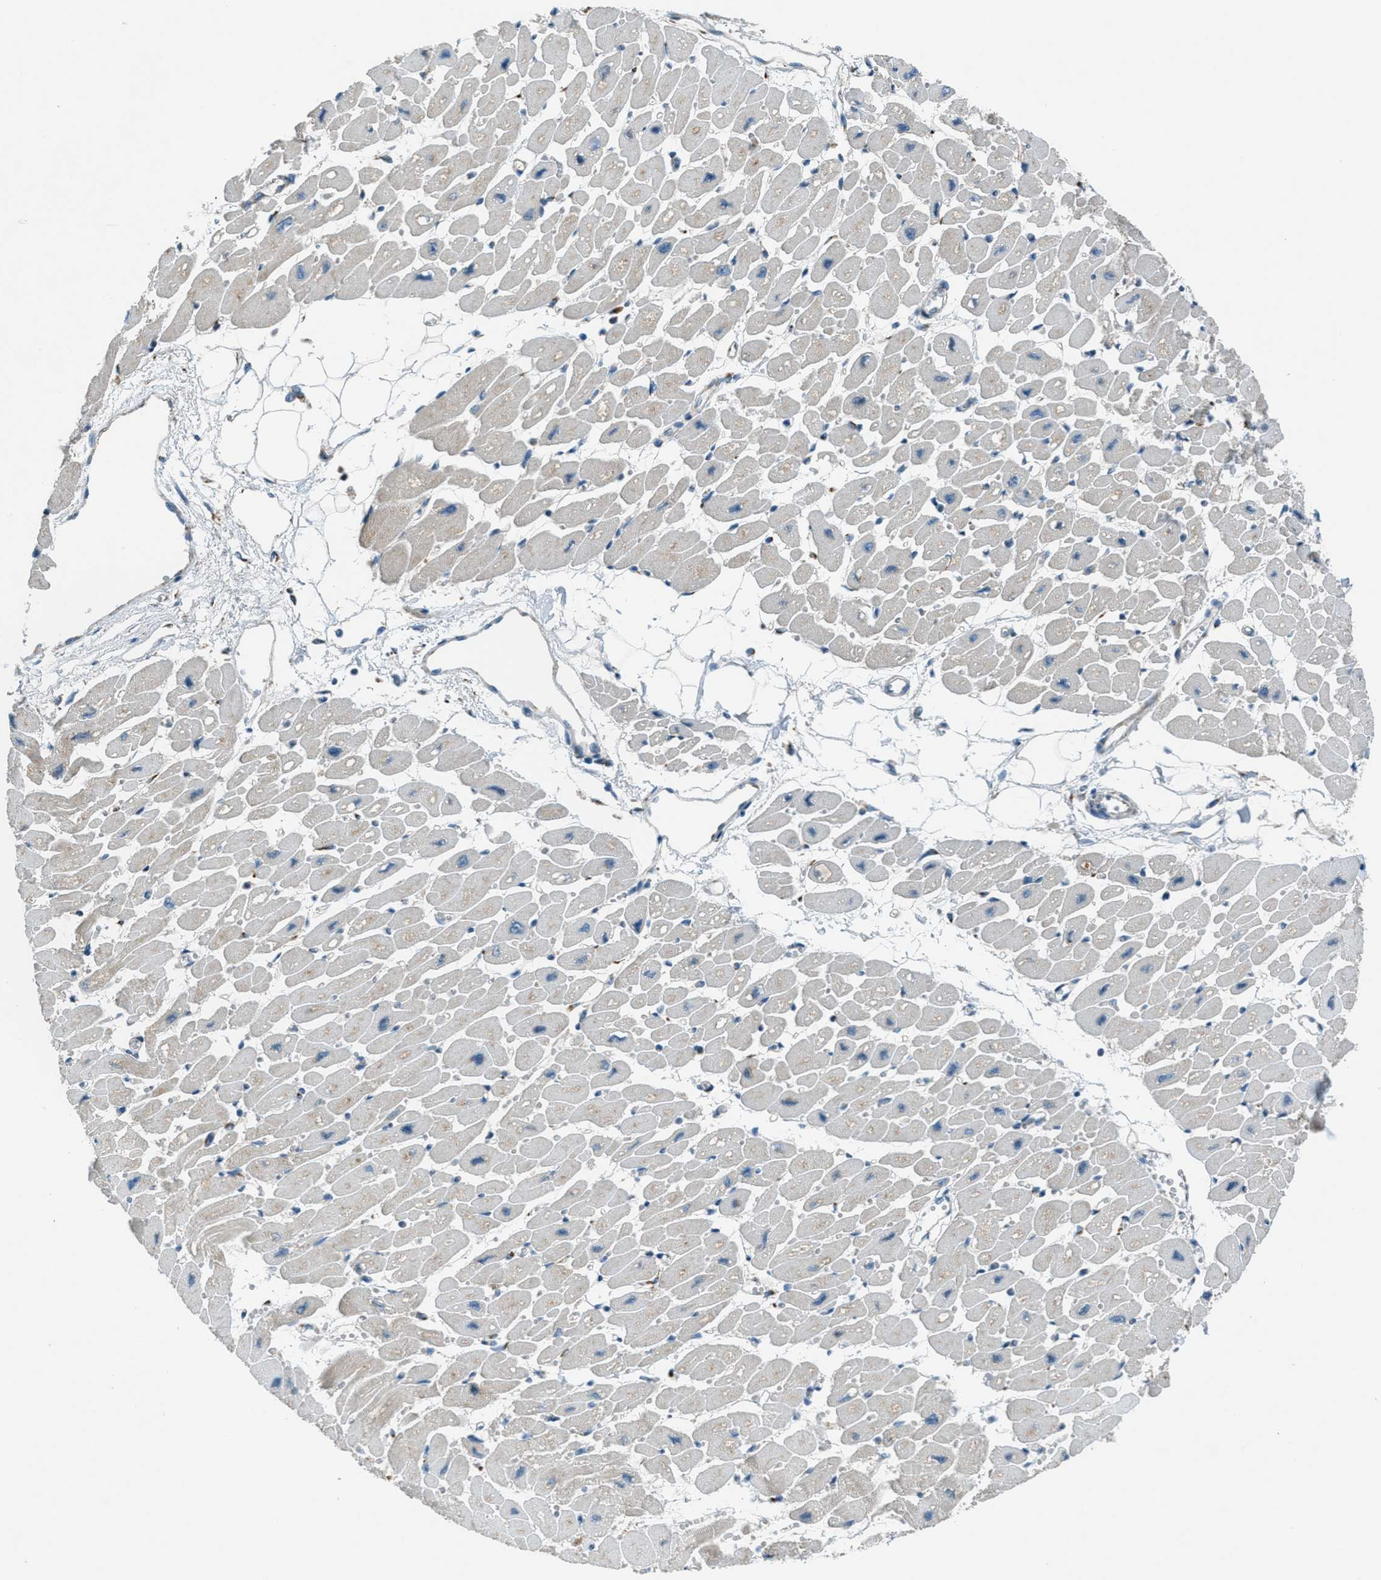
{"staining": {"intensity": "weak", "quantity": "<25%", "location": "cytoplasmic/membranous"}, "tissue": "heart muscle", "cell_type": "Cardiomyocytes", "image_type": "normal", "snomed": [{"axis": "morphology", "description": "Normal tissue, NOS"}, {"axis": "topography", "description": "Heart"}], "caption": "This is an immunohistochemistry (IHC) micrograph of unremarkable human heart muscle. There is no positivity in cardiomyocytes.", "gene": "BCKDK", "patient": {"sex": "female", "age": 54}}